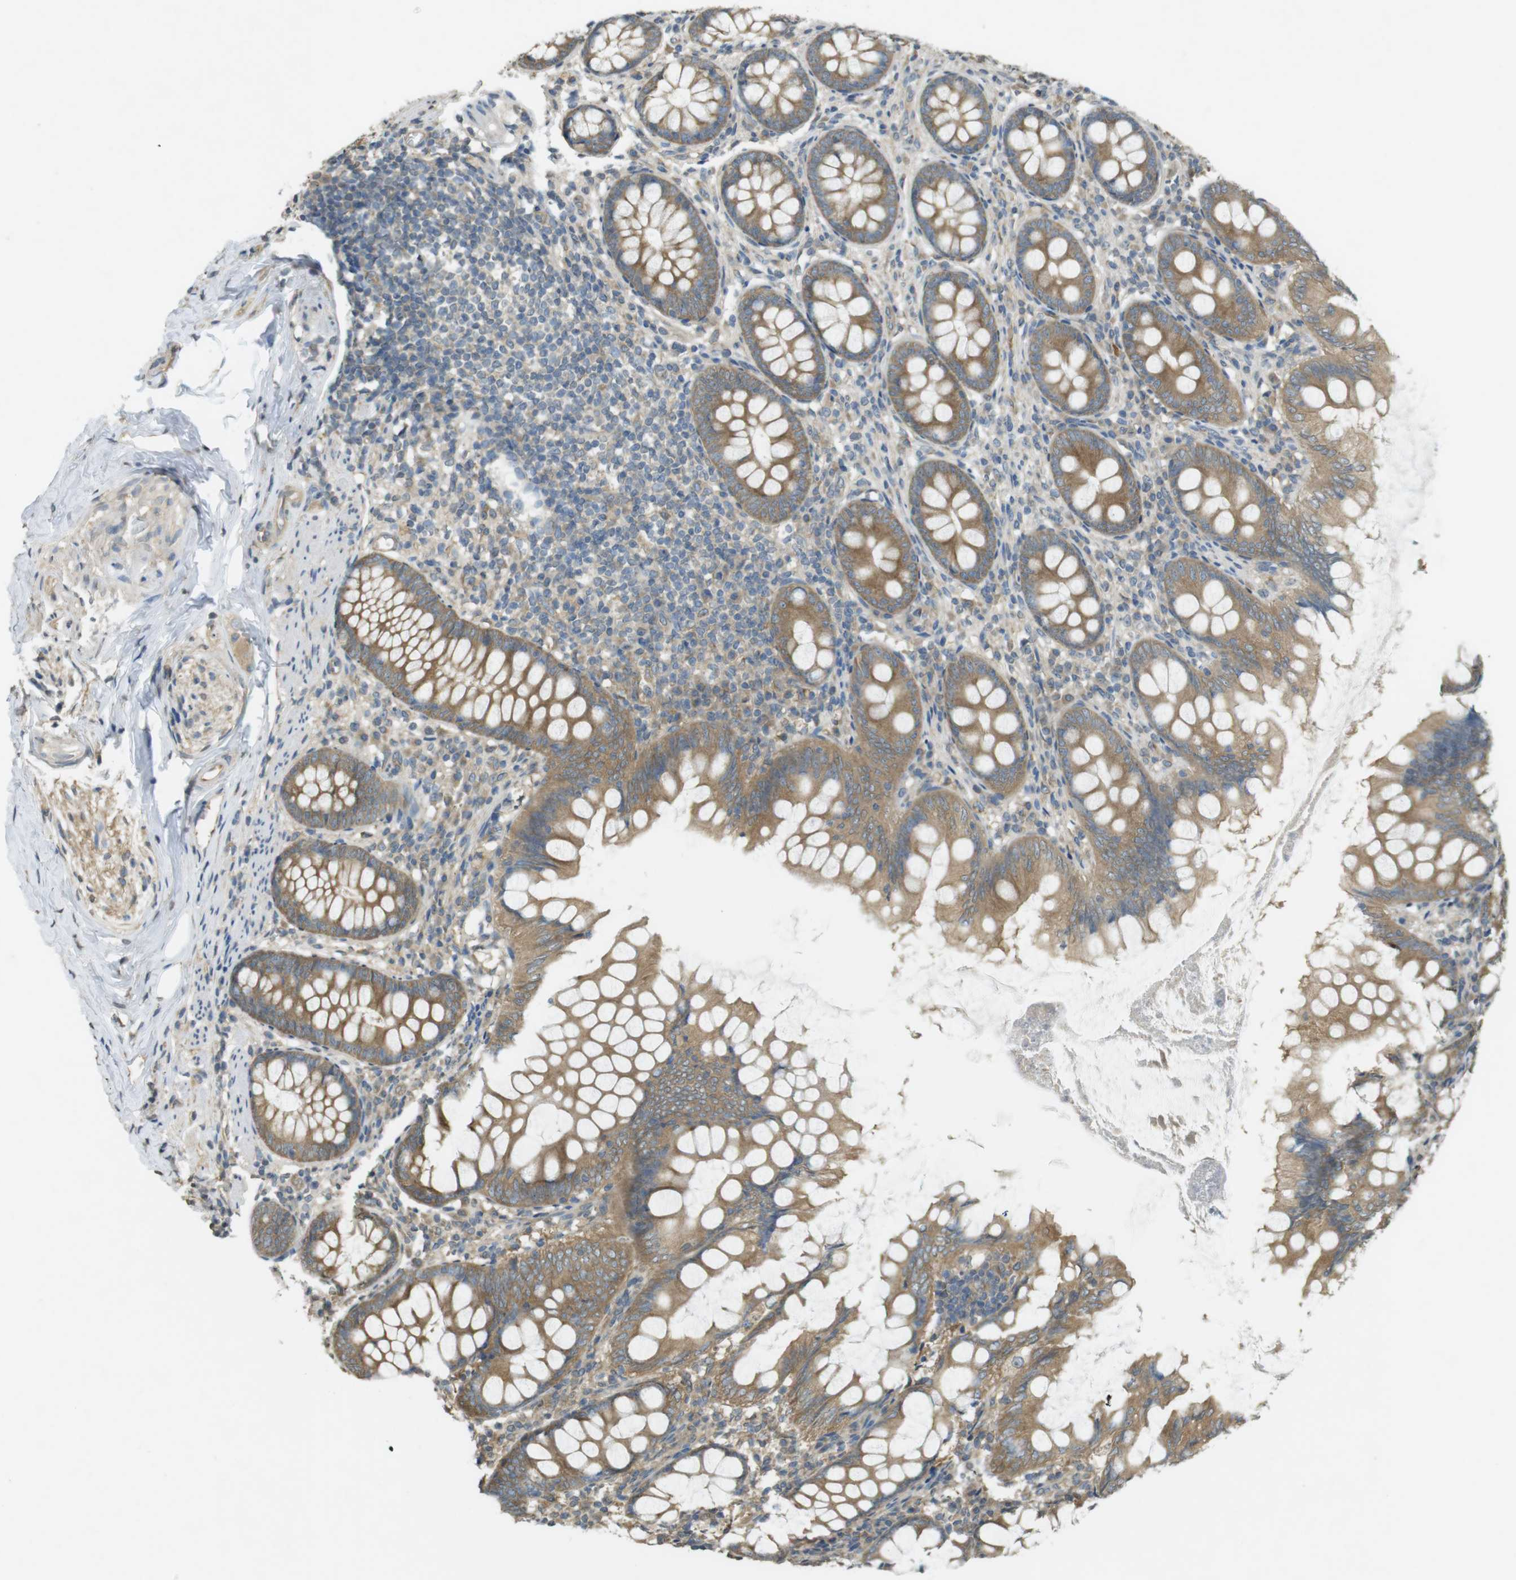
{"staining": {"intensity": "moderate", "quantity": ">75%", "location": "cytoplasmic/membranous"}, "tissue": "appendix", "cell_type": "Glandular cells", "image_type": "normal", "snomed": [{"axis": "morphology", "description": "Normal tissue, NOS"}, {"axis": "topography", "description": "Appendix"}], "caption": "Immunohistochemistry photomicrograph of benign human appendix stained for a protein (brown), which shows medium levels of moderate cytoplasmic/membranous staining in about >75% of glandular cells.", "gene": "KIF5B", "patient": {"sex": "female", "age": 77}}